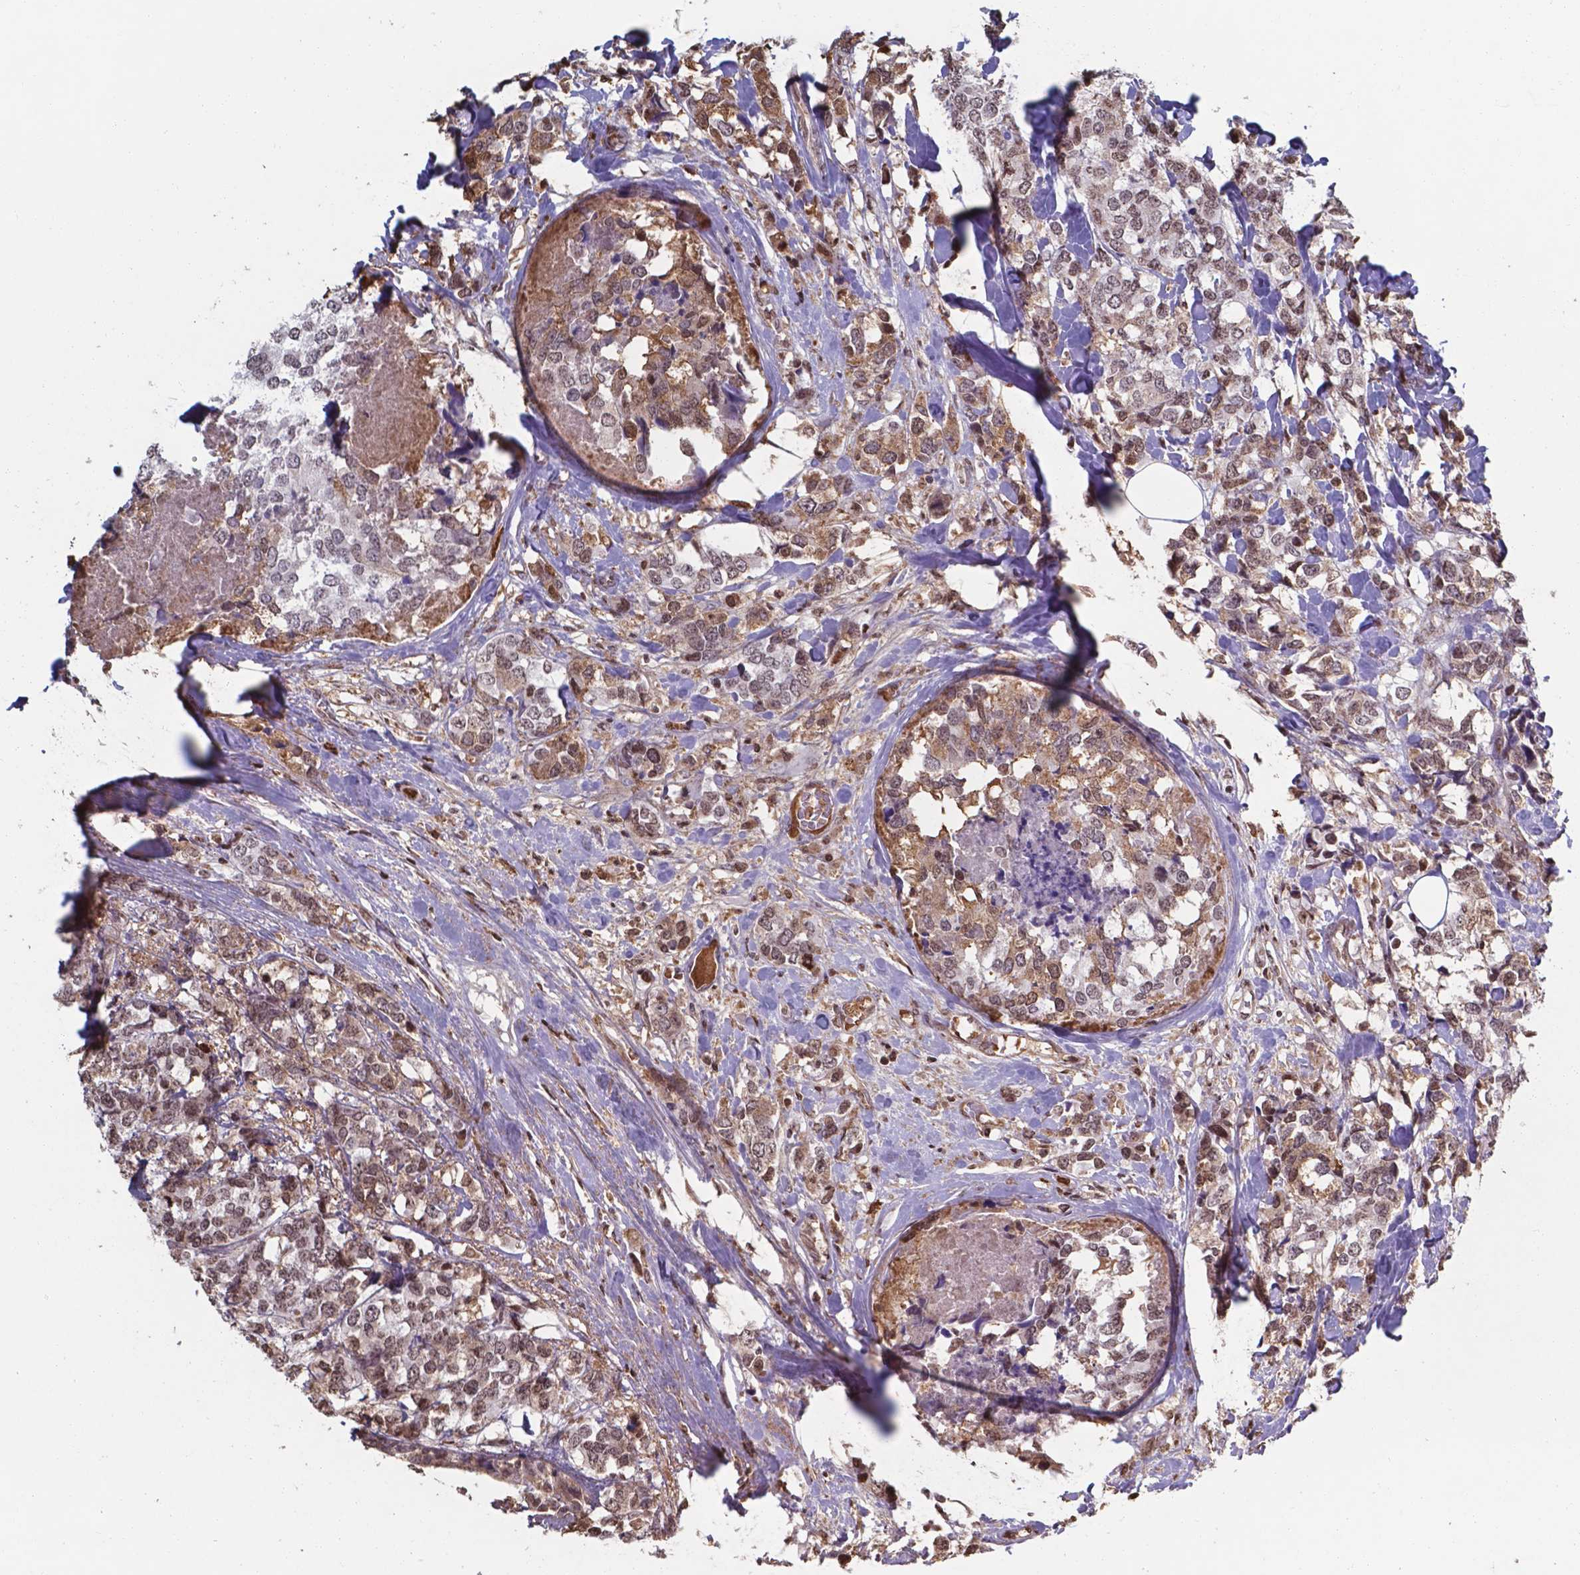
{"staining": {"intensity": "moderate", "quantity": ">75%", "location": "cytoplasmic/membranous"}, "tissue": "breast cancer", "cell_type": "Tumor cells", "image_type": "cancer", "snomed": [{"axis": "morphology", "description": "Lobular carcinoma"}, {"axis": "topography", "description": "Breast"}], "caption": "Human breast lobular carcinoma stained for a protein (brown) reveals moderate cytoplasmic/membranous positive positivity in approximately >75% of tumor cells.", "gene": "SERPINA1", "patient": {"sex": "female", "age": 59}}